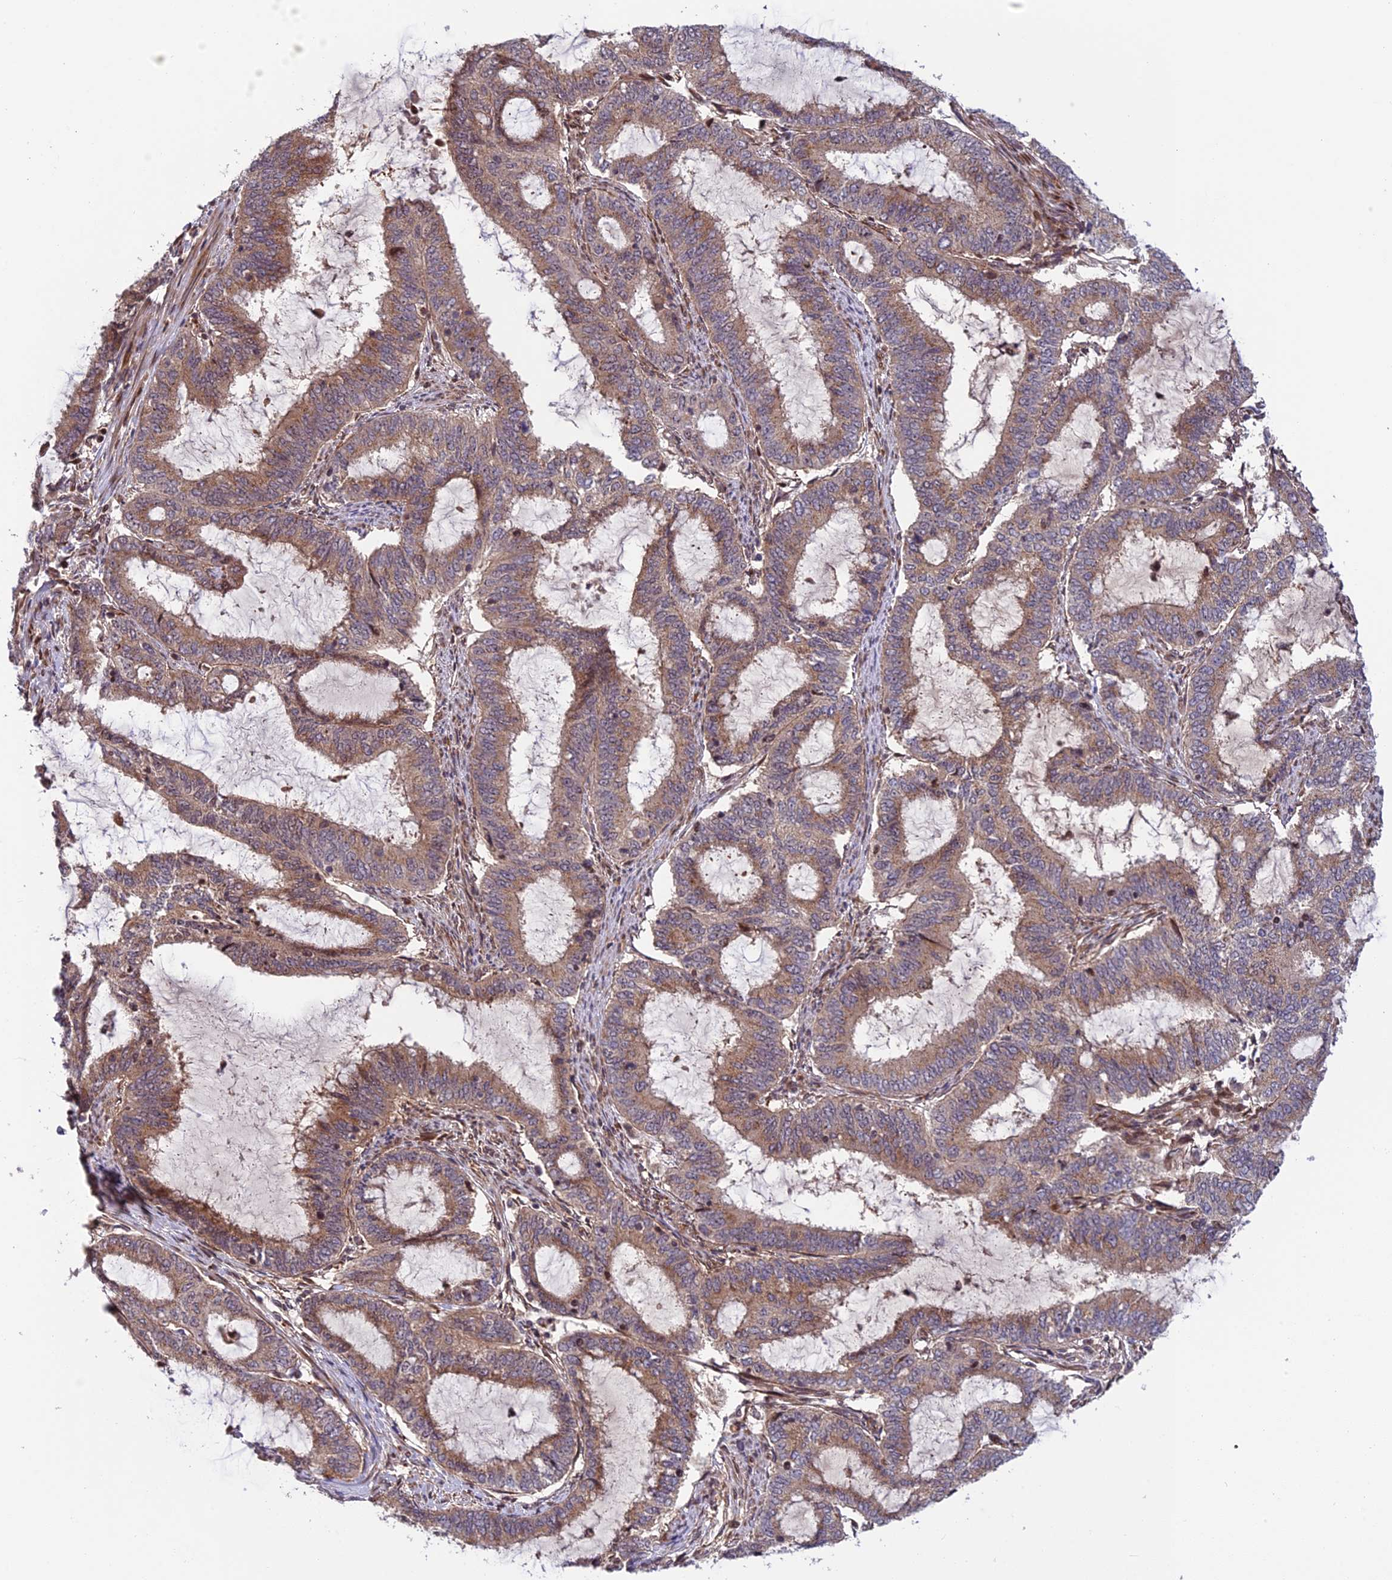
{"staining": {"intensity": "moderate", "quantity": ">75%", "location": "cytoplasmic/membranous"}, "tissue": "endometrial cancer", "cell_type": "Tumor cells", "image_type": "cancer", "snomed": [{"axis": "morphology", "description": "Adenocarcinoma, NOS"}, {"axis": "topography", "description": "Endometrium"}], "caption": "Immunohistochemical staining of human adenocarcinoma (endometrial) demonstrates medium levels of moderate cytoplasmic/membranous staining in approximately >75% of tumor cells.", "gene": "SMIM7", "patient": {"sex": "female", "age": 51}}